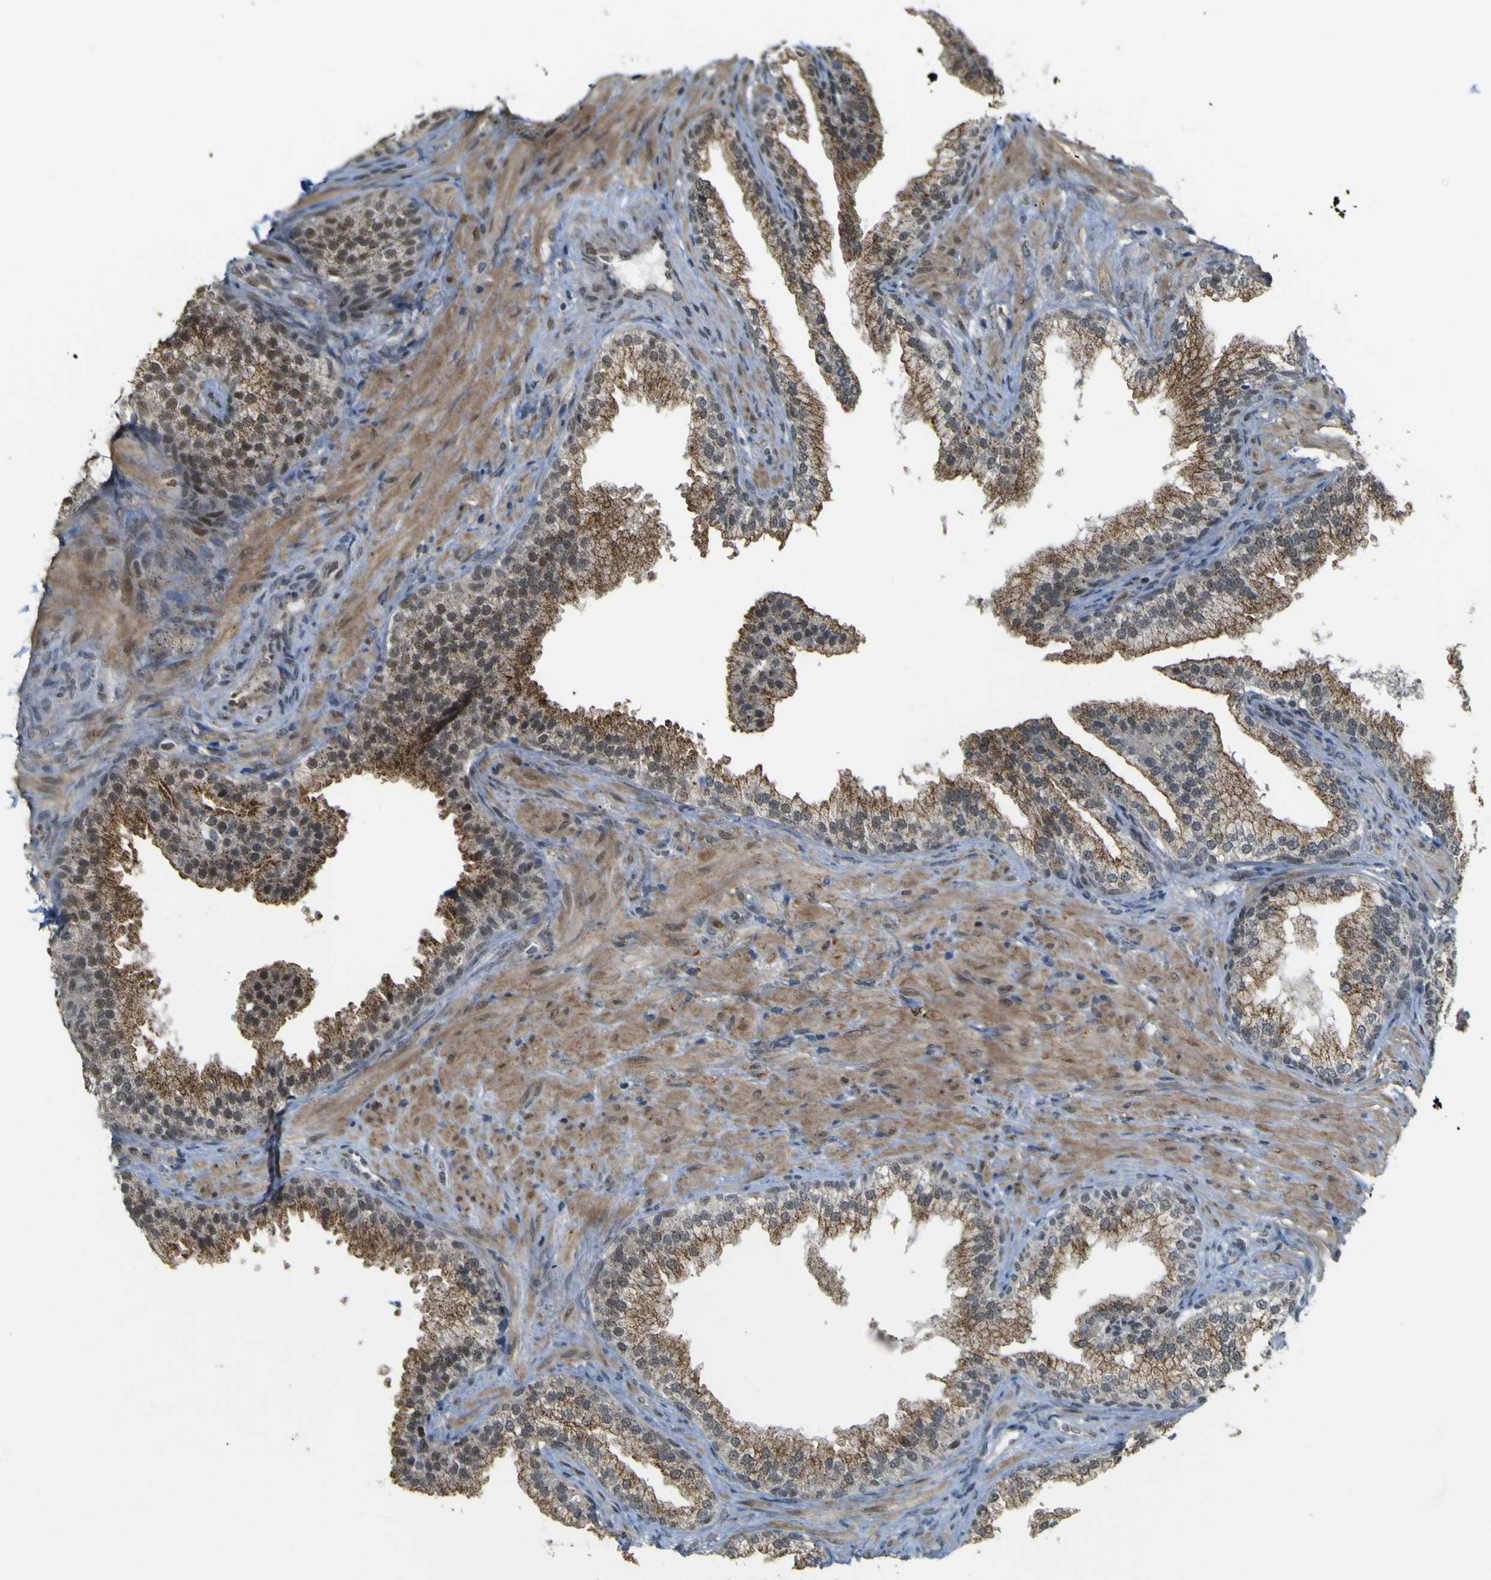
{"staining": {"intensity": "strong", "quantity": ">75%", "location": "cytoplasmic/membranous,nuclear"}, "tissue": "prostate", "cell_type": "Glandular cells", "image_type": "normal", "snomed": [{"axis": "morphology", "description": "Normal tissue, NOS"}, {"axis": "topography", "description": "Prostate"}], "caption": "Protein expression analysis of unremarkable prostate exhibits strong cytoplasmic/membranous,nuclear staining in about >75% of glandular cells.", "gene": "ACBD5", "patient": {"sex": "male", "age": 76}}